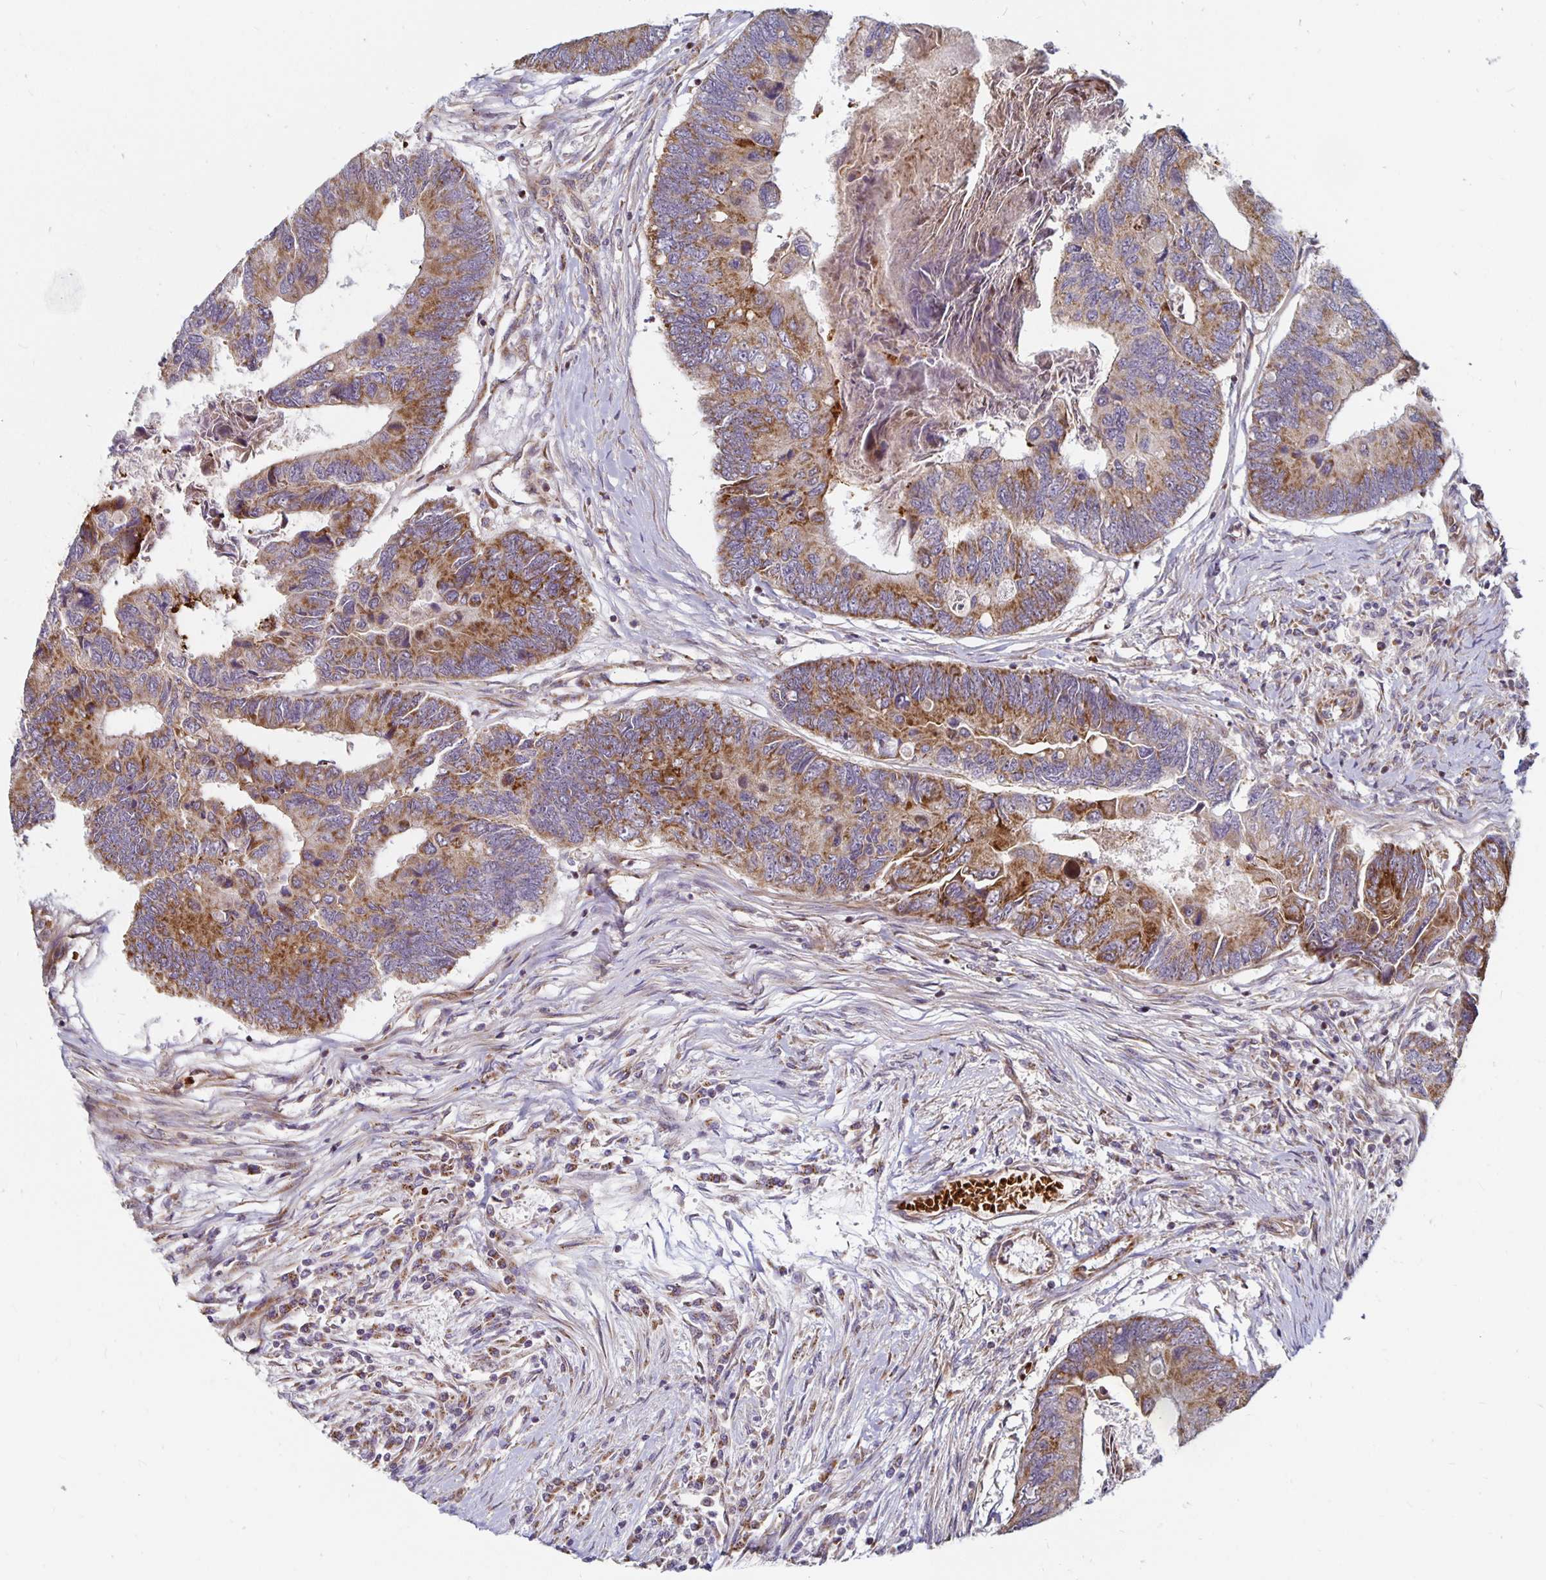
{"staining": {"intensity": "moderate", "quantity": ">75%", "location": "cytoplasmic/membranous"}, "tissue": "colorectal cancer", "cell_type": "Tumor cells", "image_type": "cancer", "snomed": [{"axis": "morphology", "description": "Adenocarcinoma, NOS"}, {"axis": "topography", "description": "Colon"}], "caption": "About >75% of tumor cells in human colorectal adenocarcinoma reveal moderate cytoplasmic/membranous protein expression as visualized by brown immunohistochemical staining.", "gene": "MRPL28", "patient": {"sex": "female", "age": 67}}